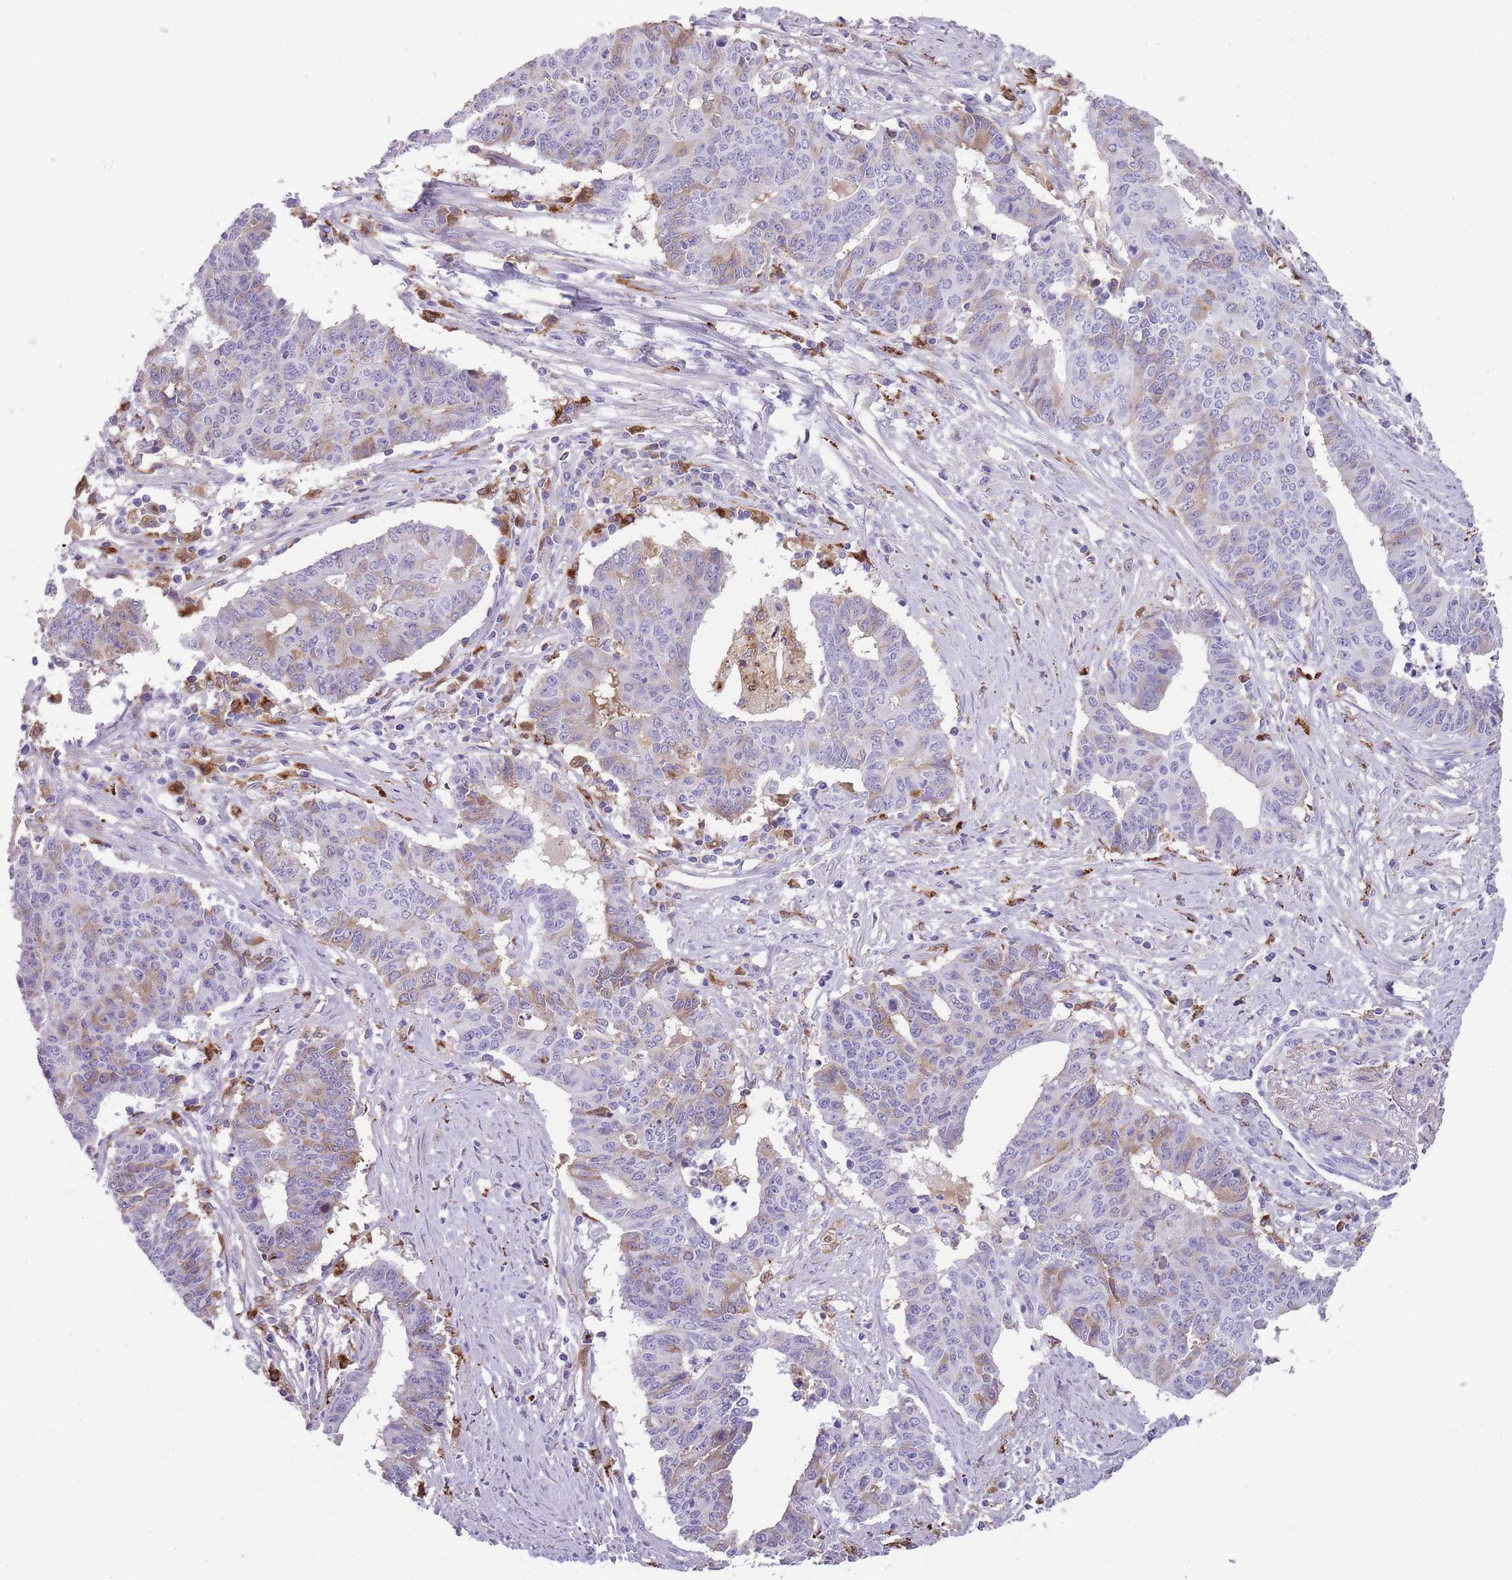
{"staining": {"intensity": "weak", "quantity": "25%-75%", "location": "cytoplasmic/membranous"}, "tissue": "endometrial cancer", "cell_type": "Tumor cells", "image_type": "cancer", "snomed": [{"axis": "morphology", "description": "Adenocarcinoma, NOS"}, {"axis": "topography", "description": "Endometrium"}], "caption": "Adenocarcinoma (endometrial) stained for a protein (brown) demonstrates weak cytoplasmic/membranous positive expression in about 25%-75% of tumor cells.", "gene": "GNAT1", "patient": {"sex": "female", "age": 59}}